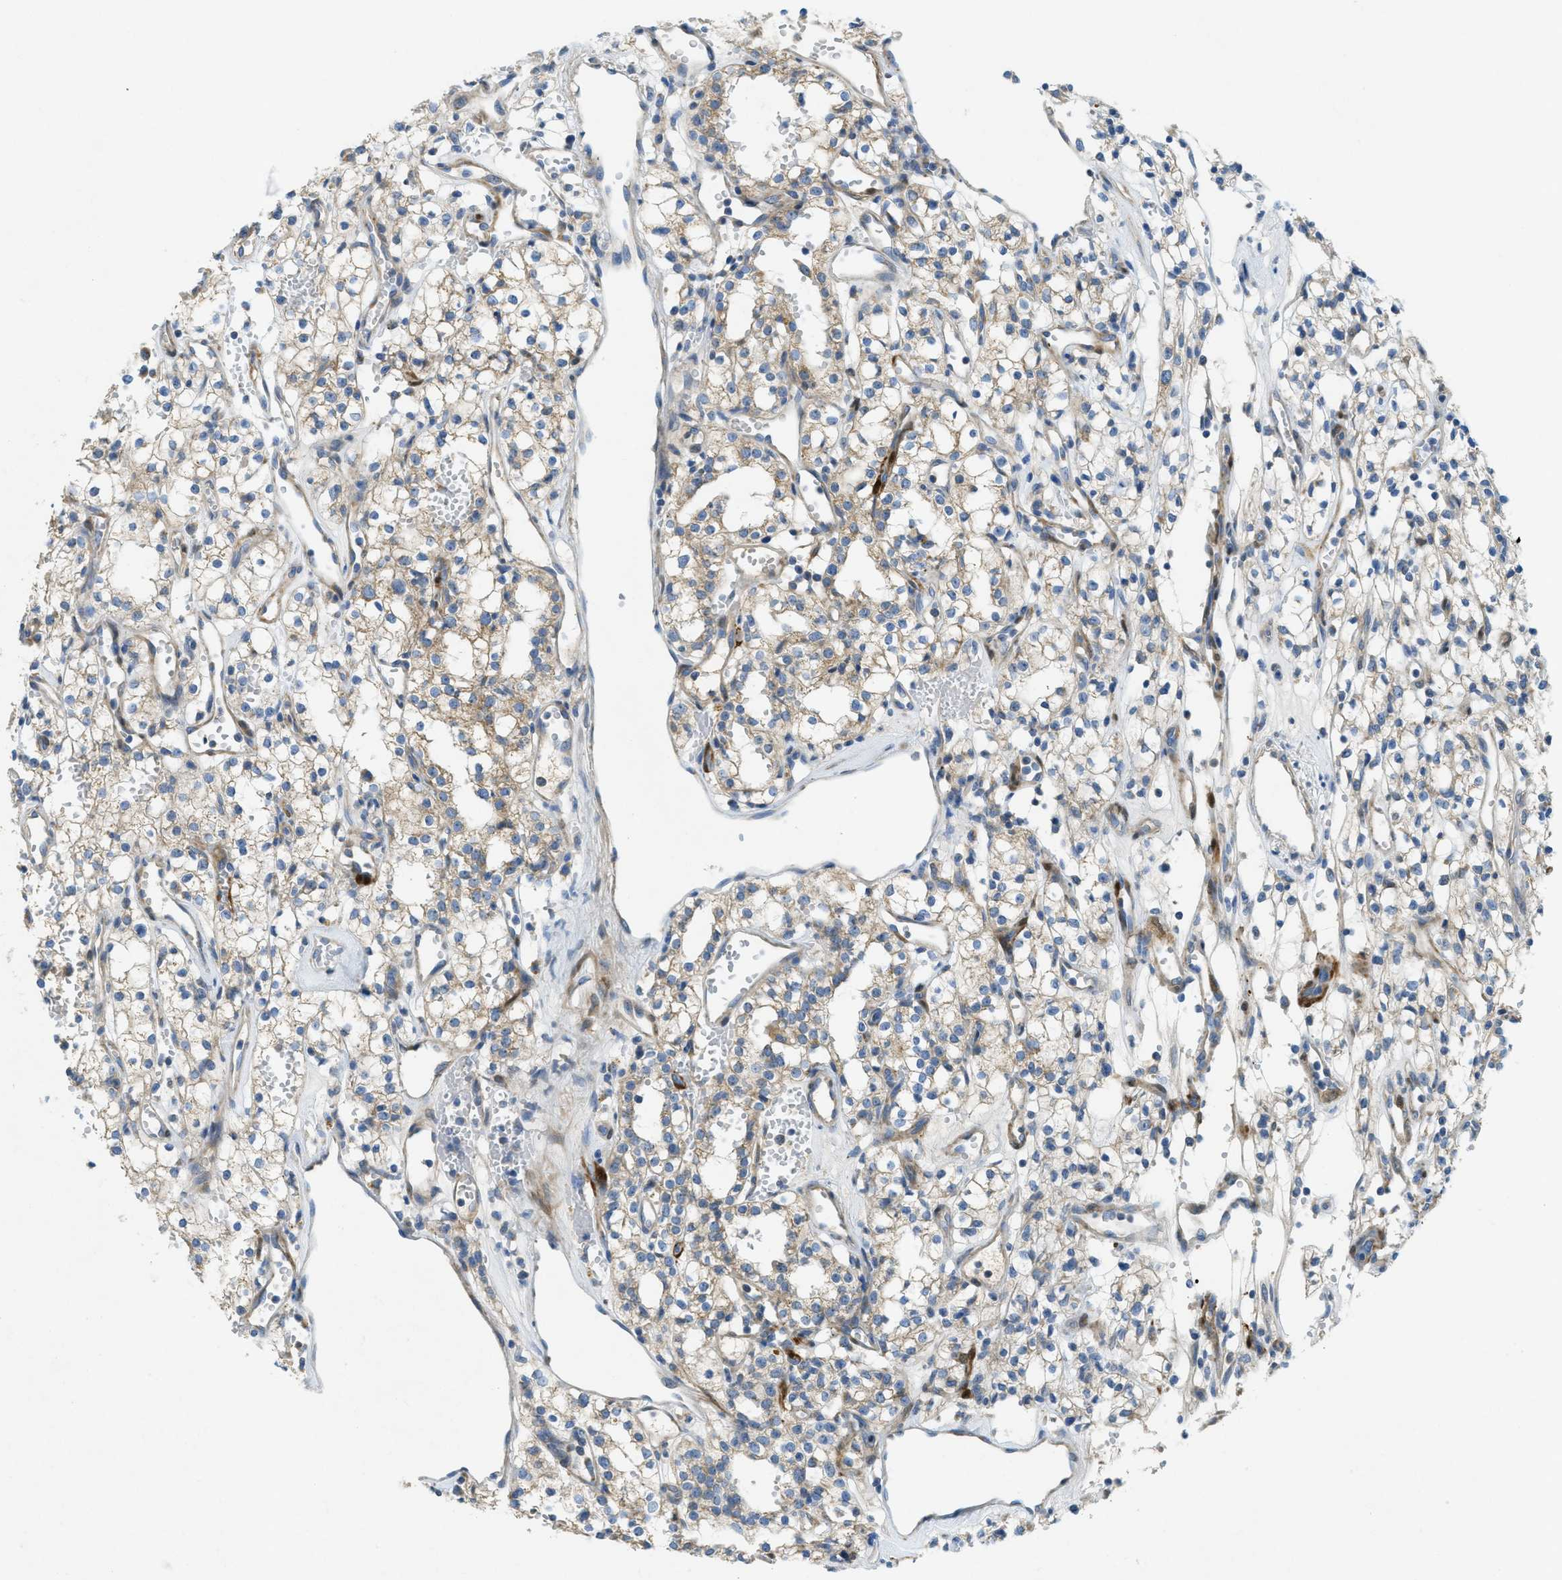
{"staining": {"intensity": "weak", "quantity": "25%-75%", "location": "cytoplasmic/membranous"}, "tissue": "renal cancer", "cell_type": "Tumor cells", "image_type": "cancer", "snomed": [{"axis": "morphology", "description": "Adenocarcinoma, NOS"}, {"axis": "topography", "description": "Kidney"}], "caption": "A photomicrograph of human renal cancer (adenocarcinoma) stained for a protein reveals weak cytoplasmic/membranous brown staining in tumor cells.", "gene": "CYGB", "patient": {"sex": "male", "age": 59}}